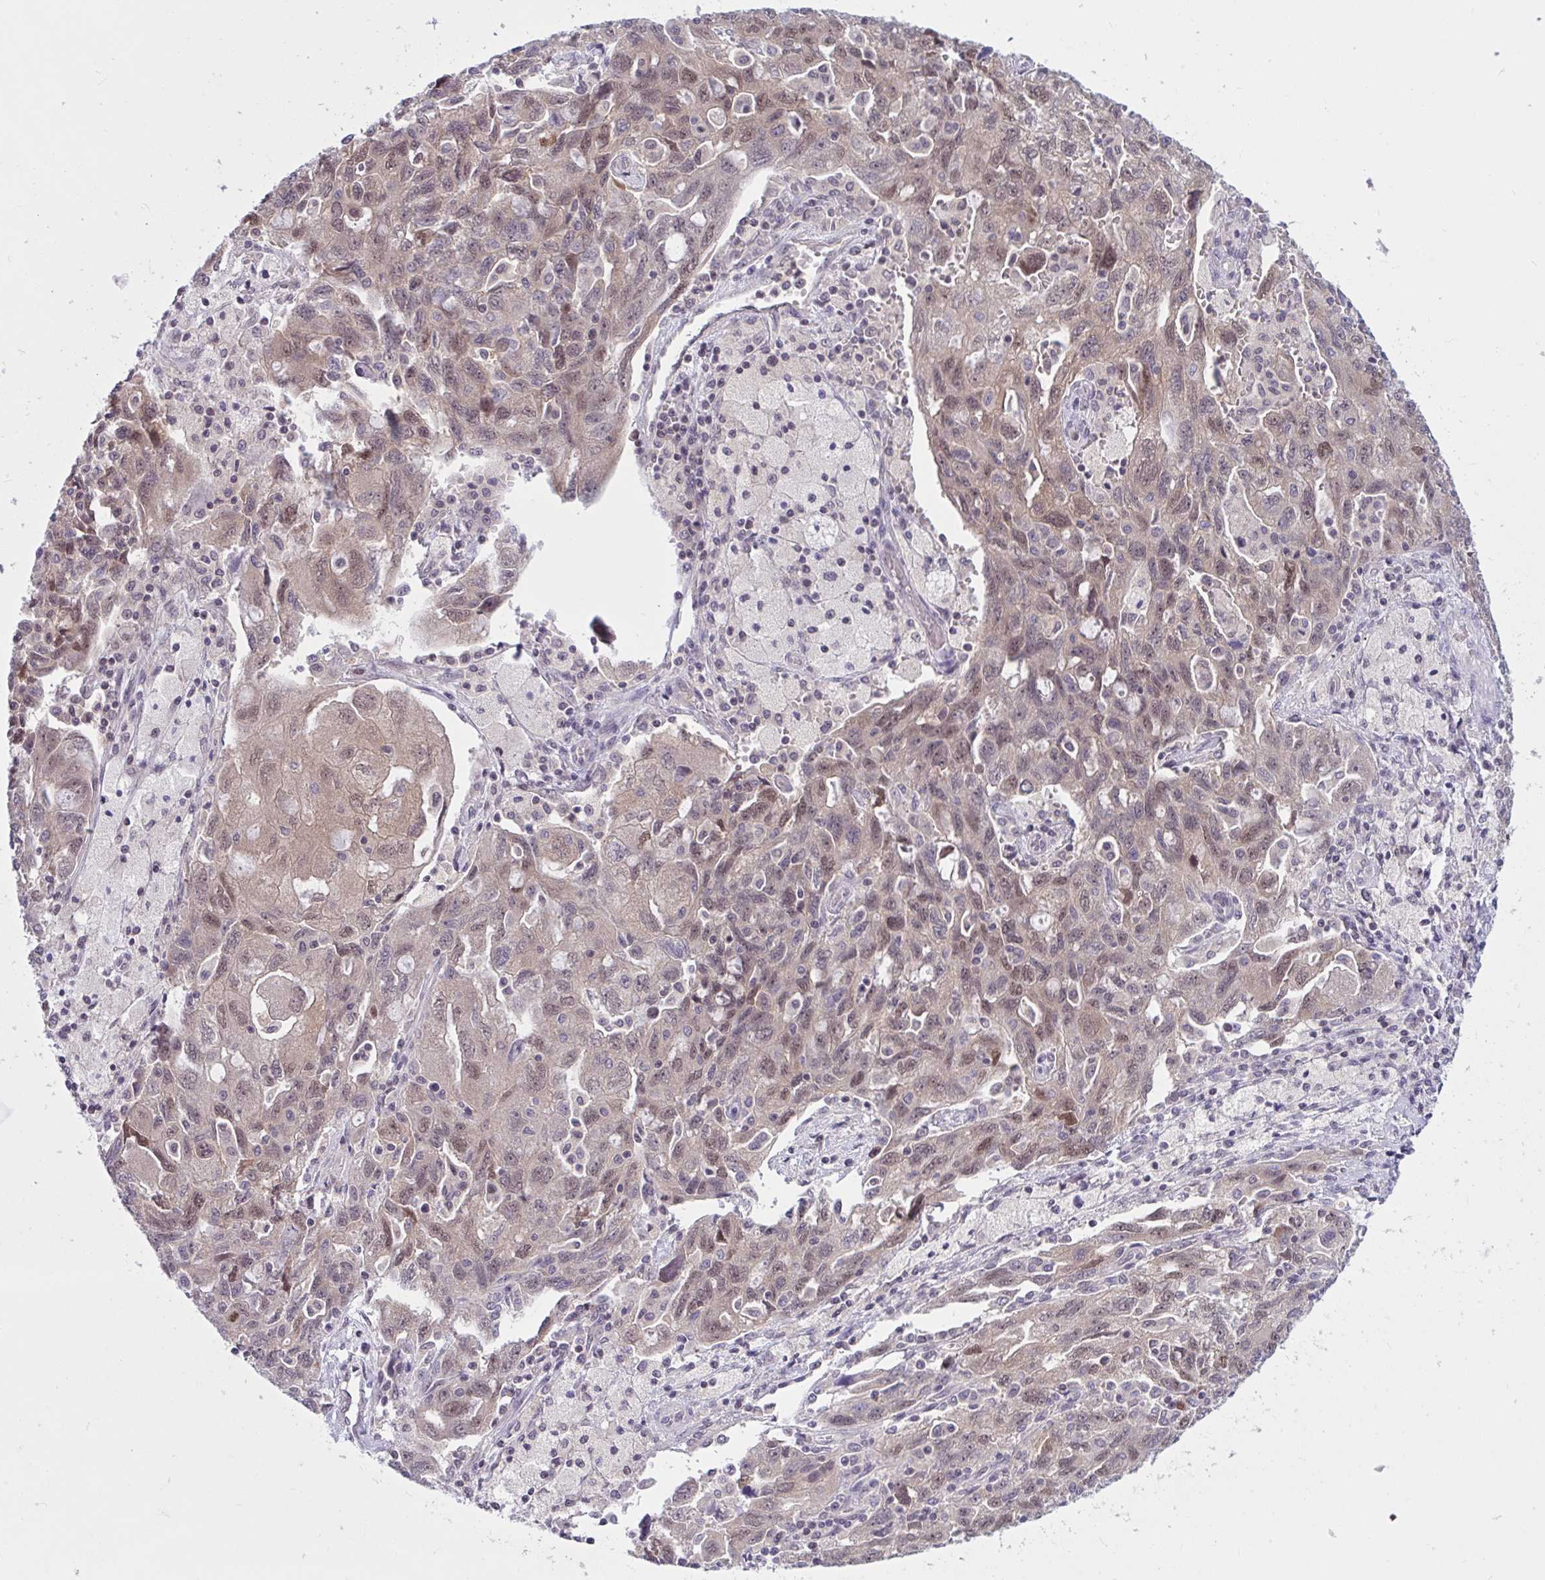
{"staining": {"intensity": "weak", "quantity": ">75%", "location": "cytoplasmic/membranous,nuclear"}, "tissue": "ovarian cancer", "cell_type": "Tumor cells", "image_type": "cancer", "snomed": [{"axis": "morphology", "description": "Carcinoma, NOS"}, {"axis": "morphology", "description": "Cystadenocarcinoma, serous, NOS"}, {"axis": "topography", "description": "Ovary"}], "caption": "Tumor cells exhibit low levels of weak cytoplasmic/membranous and nuclear expression in approximately >75% of cells in ovarian cancer. The protein of interest is stained brown, and the nuclei are stained in blue (DAB IHC with brightfield microscopy, high magnification).", "gene": "TSN", "patient": {"sex": "female", "age": 69}}